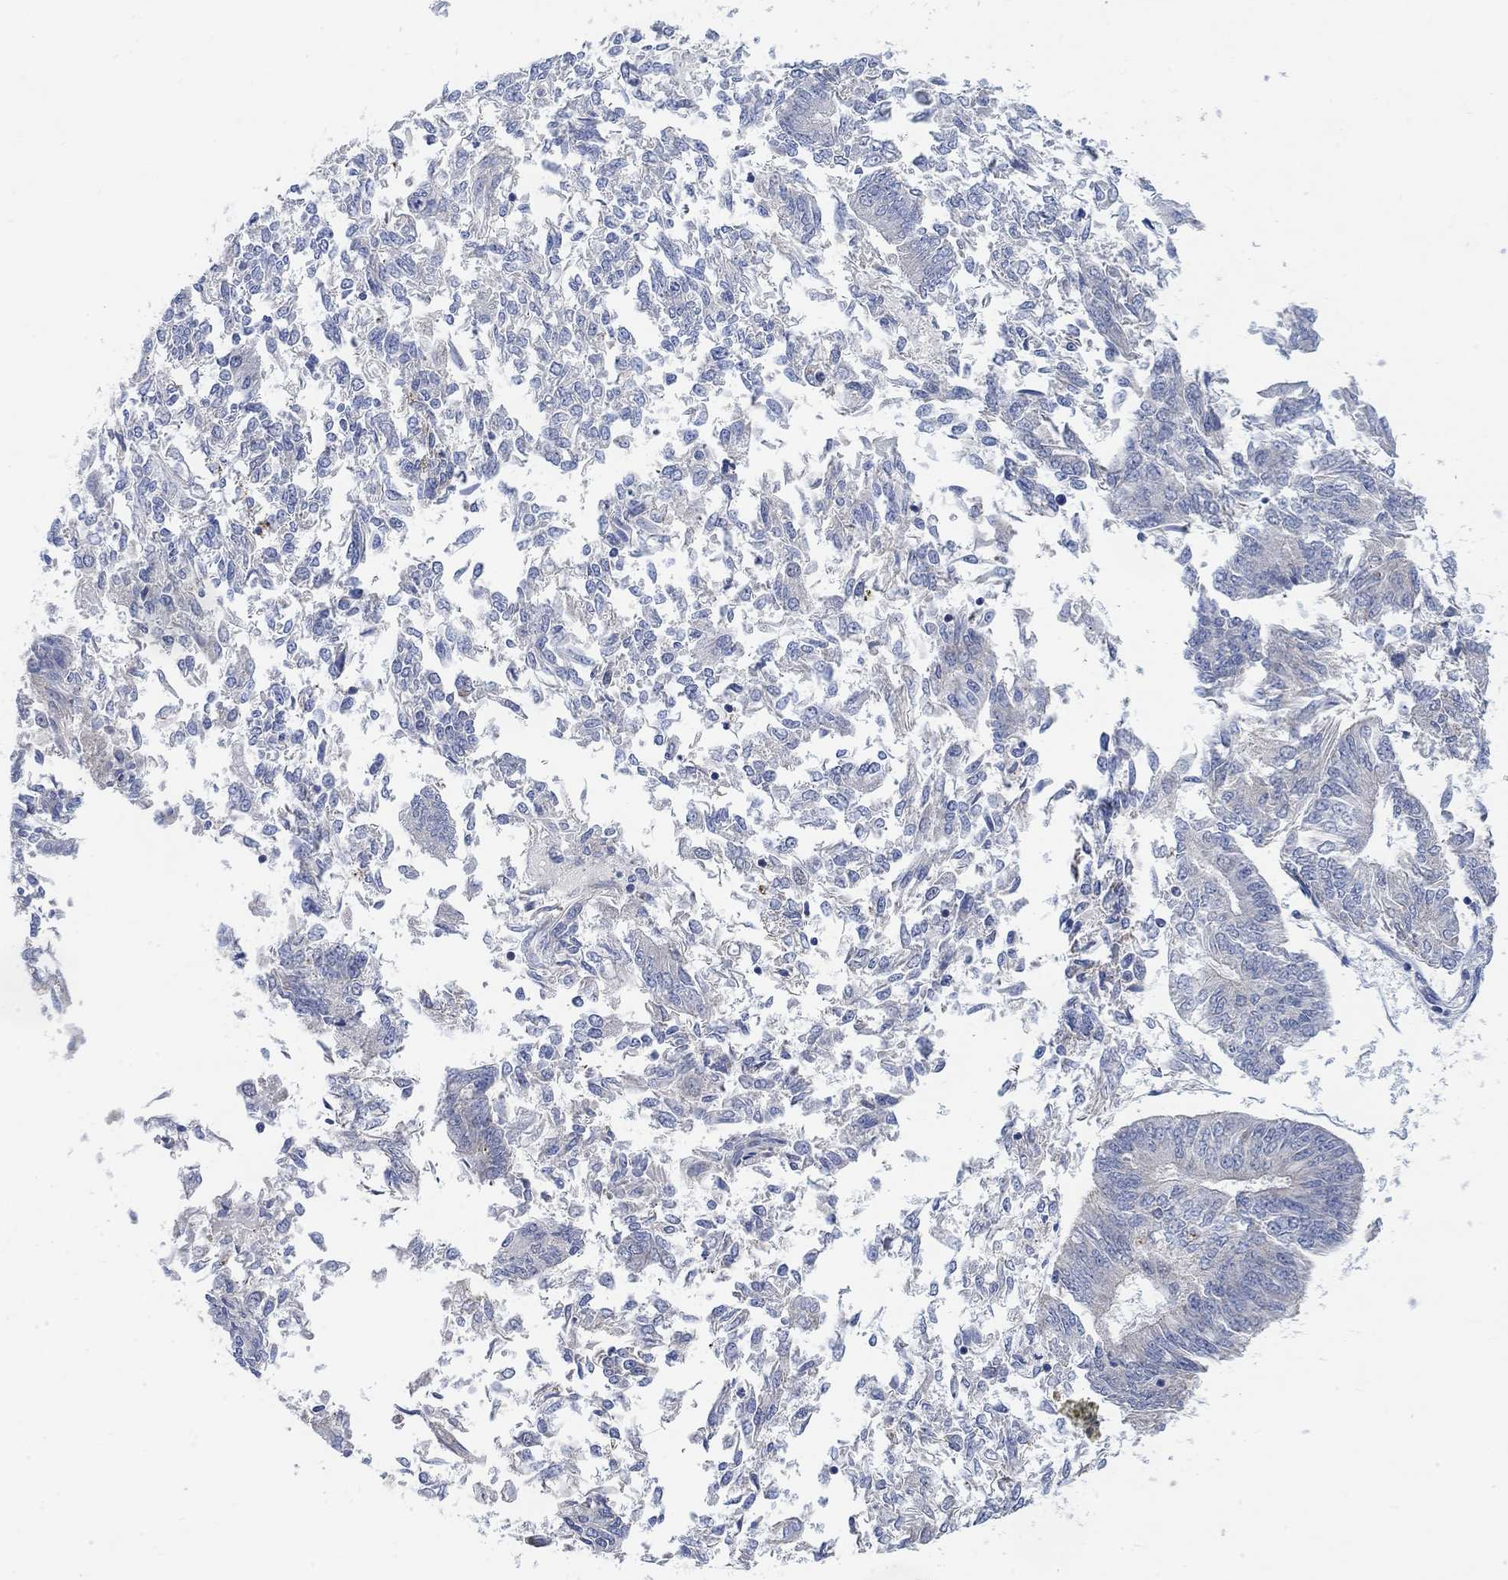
{"staining": {"intensity": "negative", "quantity": "none", "location": "none"}, "tissue": "endometrial cancer", "cell_type": "Tumor cells", "image_type": "cancer", "snomed": [{"axis": "morphology", "description": "Adenocarcinoma, NOS"}, {"axis": "topography", "description": "Endometrium"}], "caption": "This is a histopathology image of immunohistochemistry staining of endometrial cancer (adenocarcinoma), which shows no staining in tumor cells.", "gene": "HCRTR1", "patient": {"sex": "female", "age": 58}}